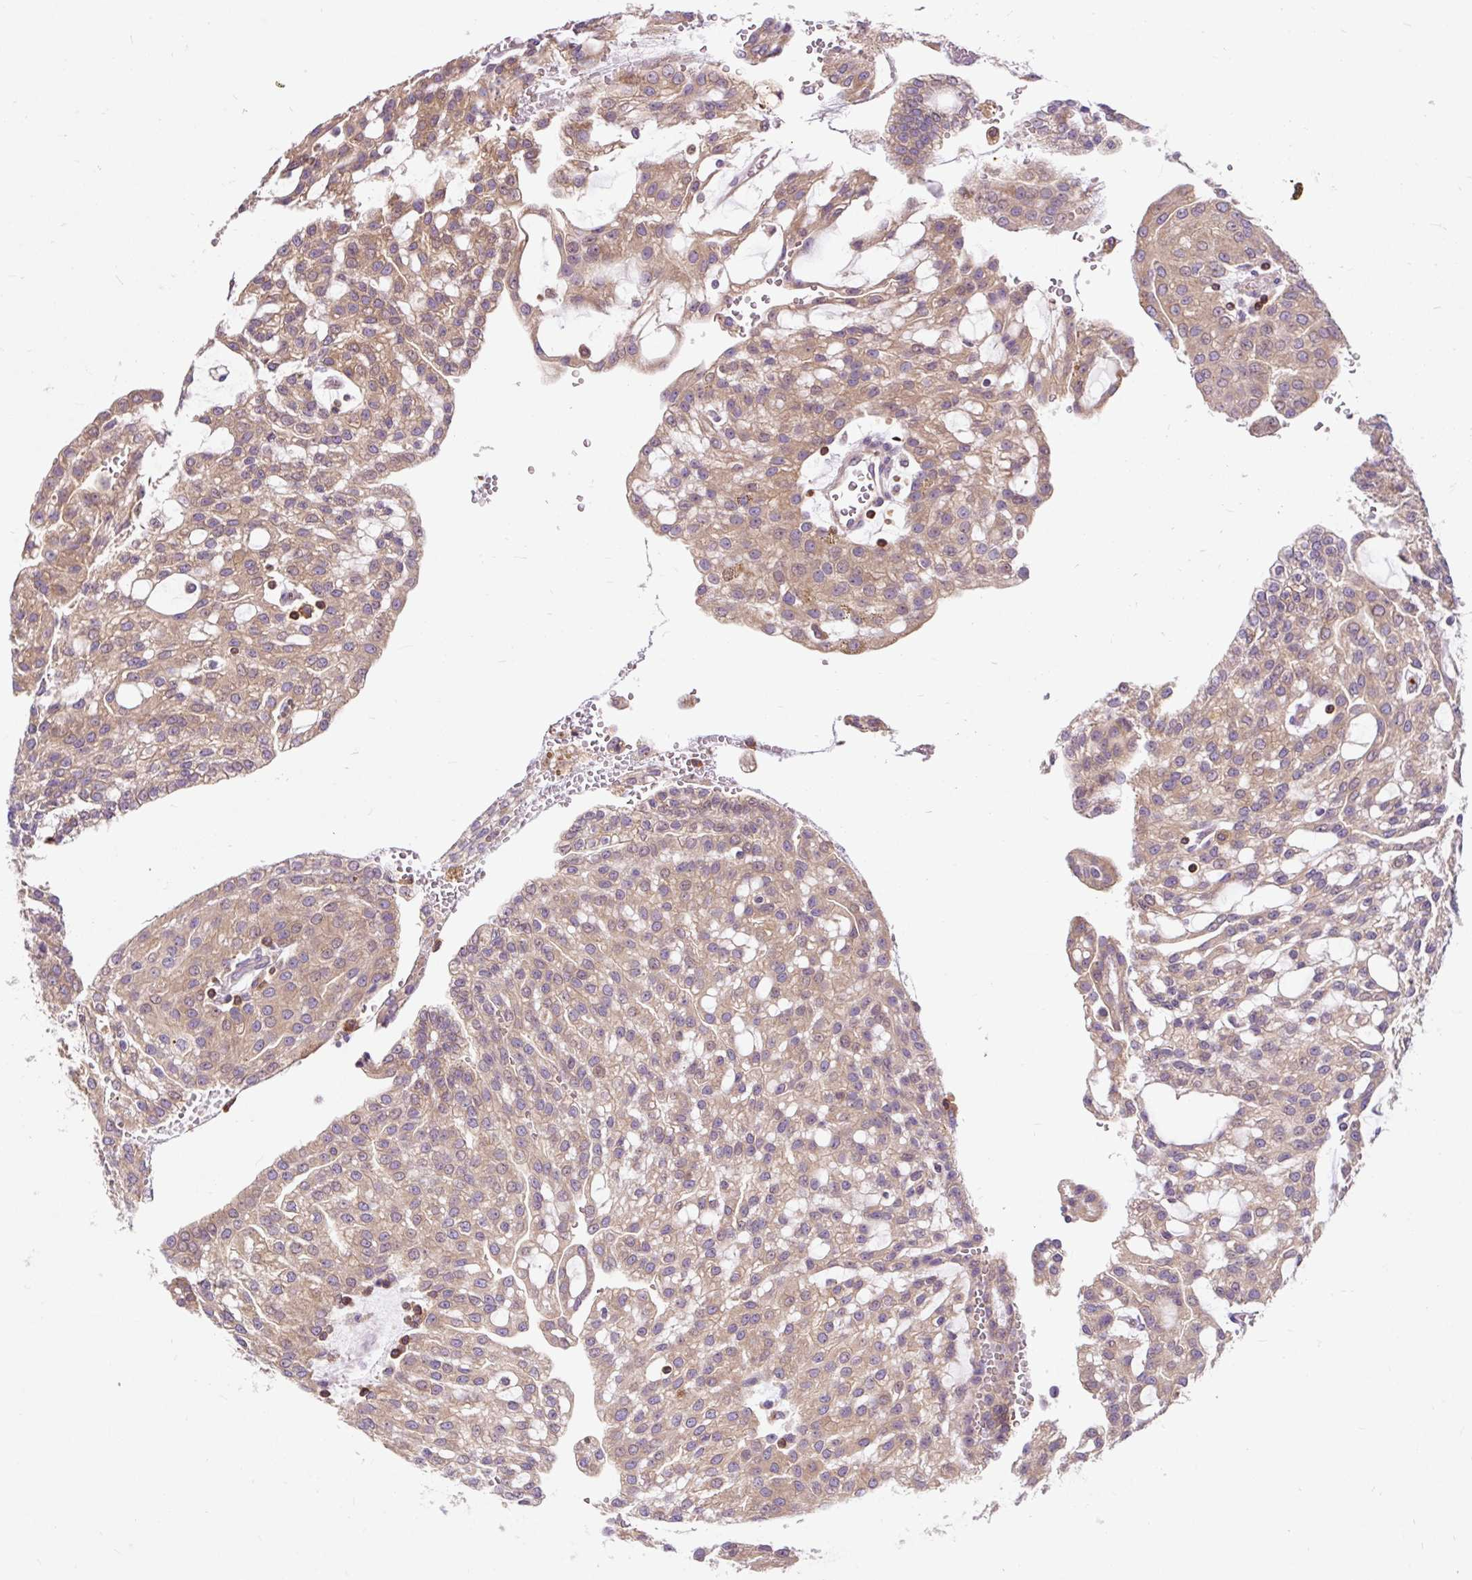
{"staining": {"intensity": "moderate", "quantity": ">75%", "location": "cytoplasmic/membranous"}, "tissue": "renal cancer", "cell_type": "Tumor cells", "image_type": "cancer", "snomed": [{"axis": "morphology", "description": "Adenocarcinoma, NOS"}, {"axis": "topography", "description": "Kidney"}], "caption": "Human adenocarcinoma (renal) stained with a brown dye displays moderate cytoplasmic/membranous positive expression in approximately >75% of tumor cells.", "gene": "CISD3", "patient": {"sex": "male", "age": 63}}